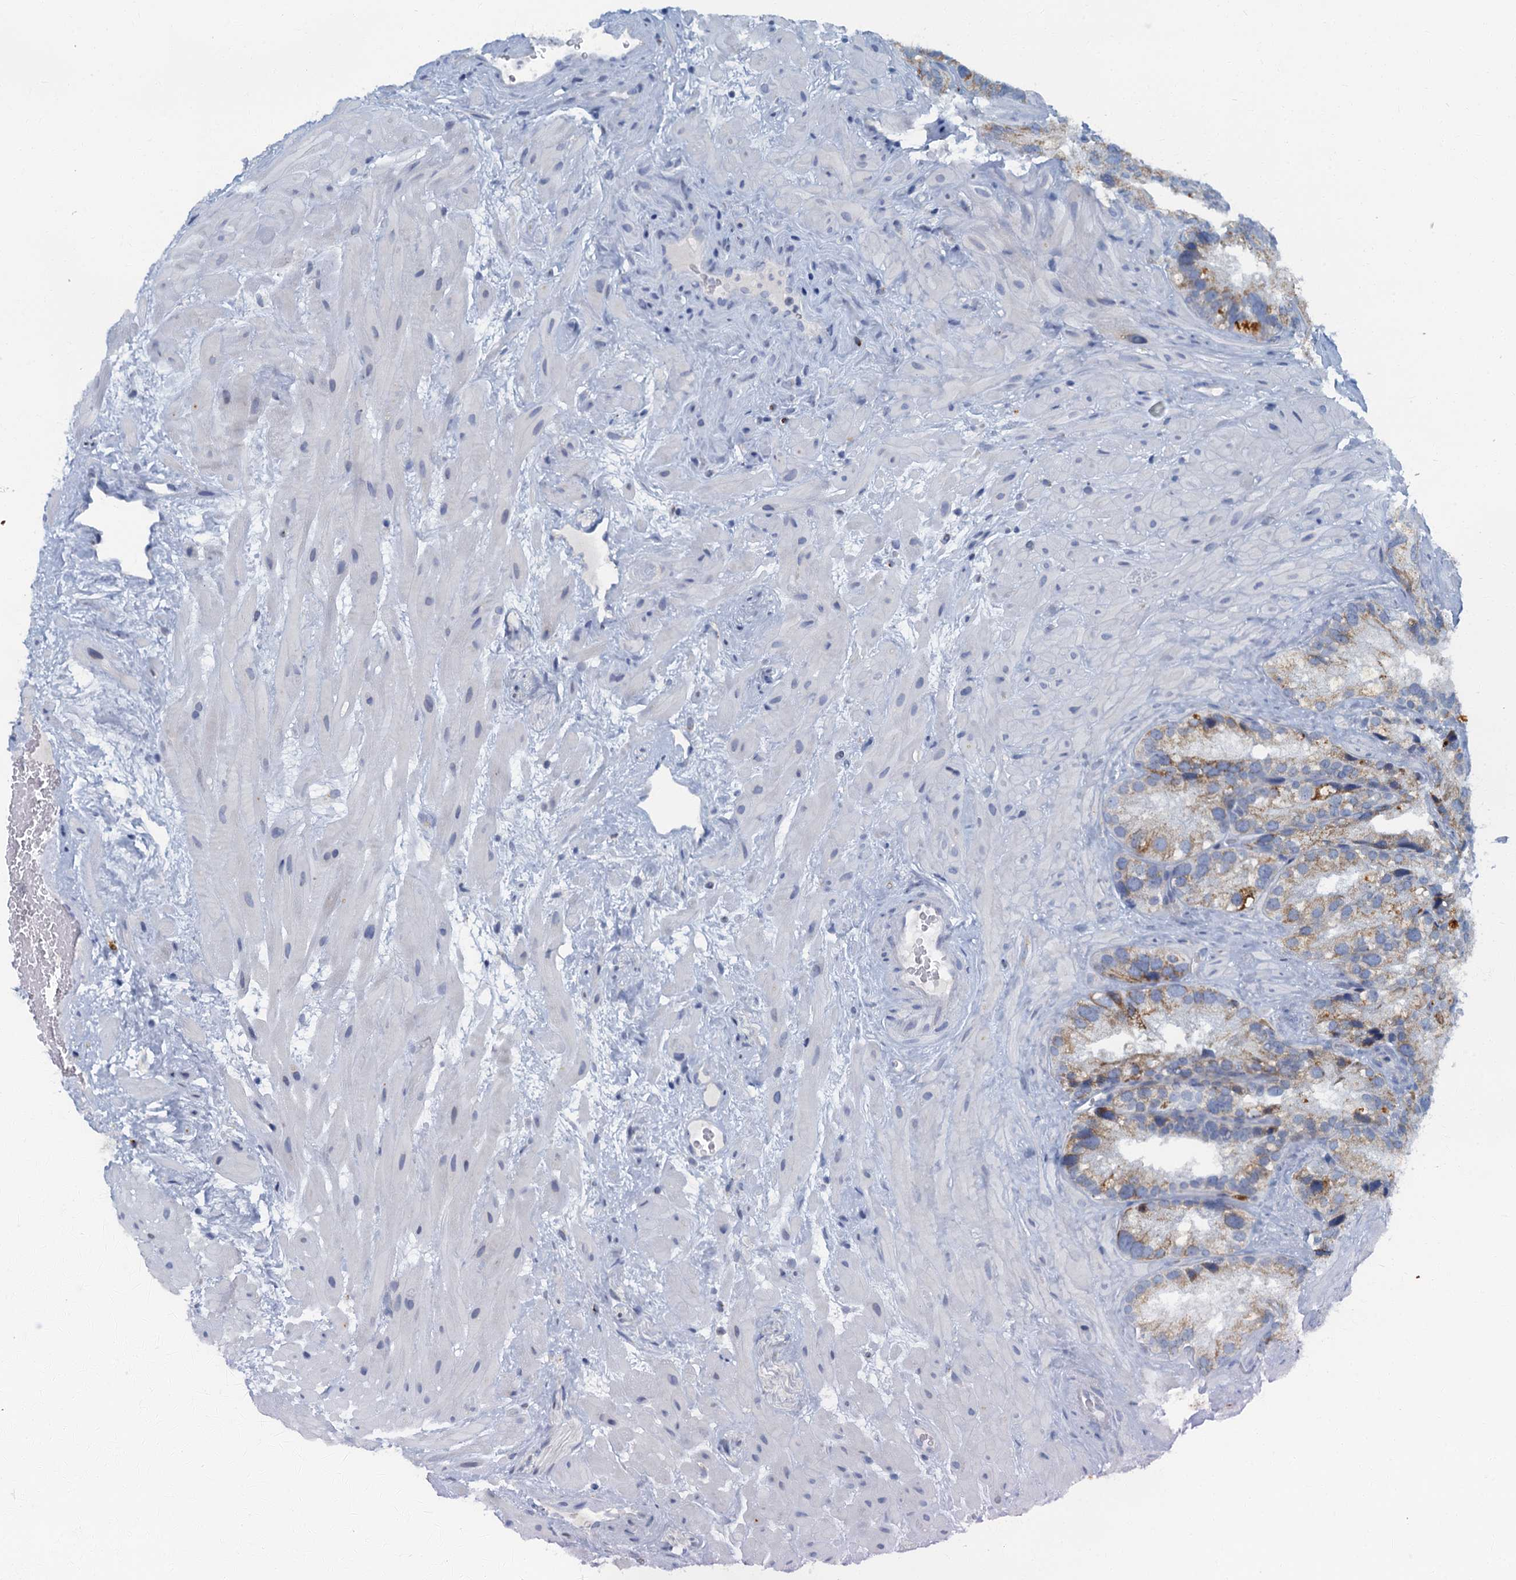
{"staining": {"intensity": "weak", "quantity": "25%-75%", "location": "cytoplasmic/membranous"}, "tissue": "seminal vesicle", "cell_type": "Glandular cells", "image_type": "normal", "snomed": [{"axis": "morphology", "description": "Normal tissue, NOS"}, {"axis": "topography", "description": "Prostate"}, {"axis": "topography", "description": "Seminal veicle"}], "caption": "Benign seminal vesicle shows weak cytoplasmic/membranous positivity in about 25%-75% of glandular cells (Stains: DAB in brown, nuclei in blue, Microscopy: brightfield microscopy at high magnification)..", "gene": "LYPD3", "patient": {"sex": "male", "age": 68}}